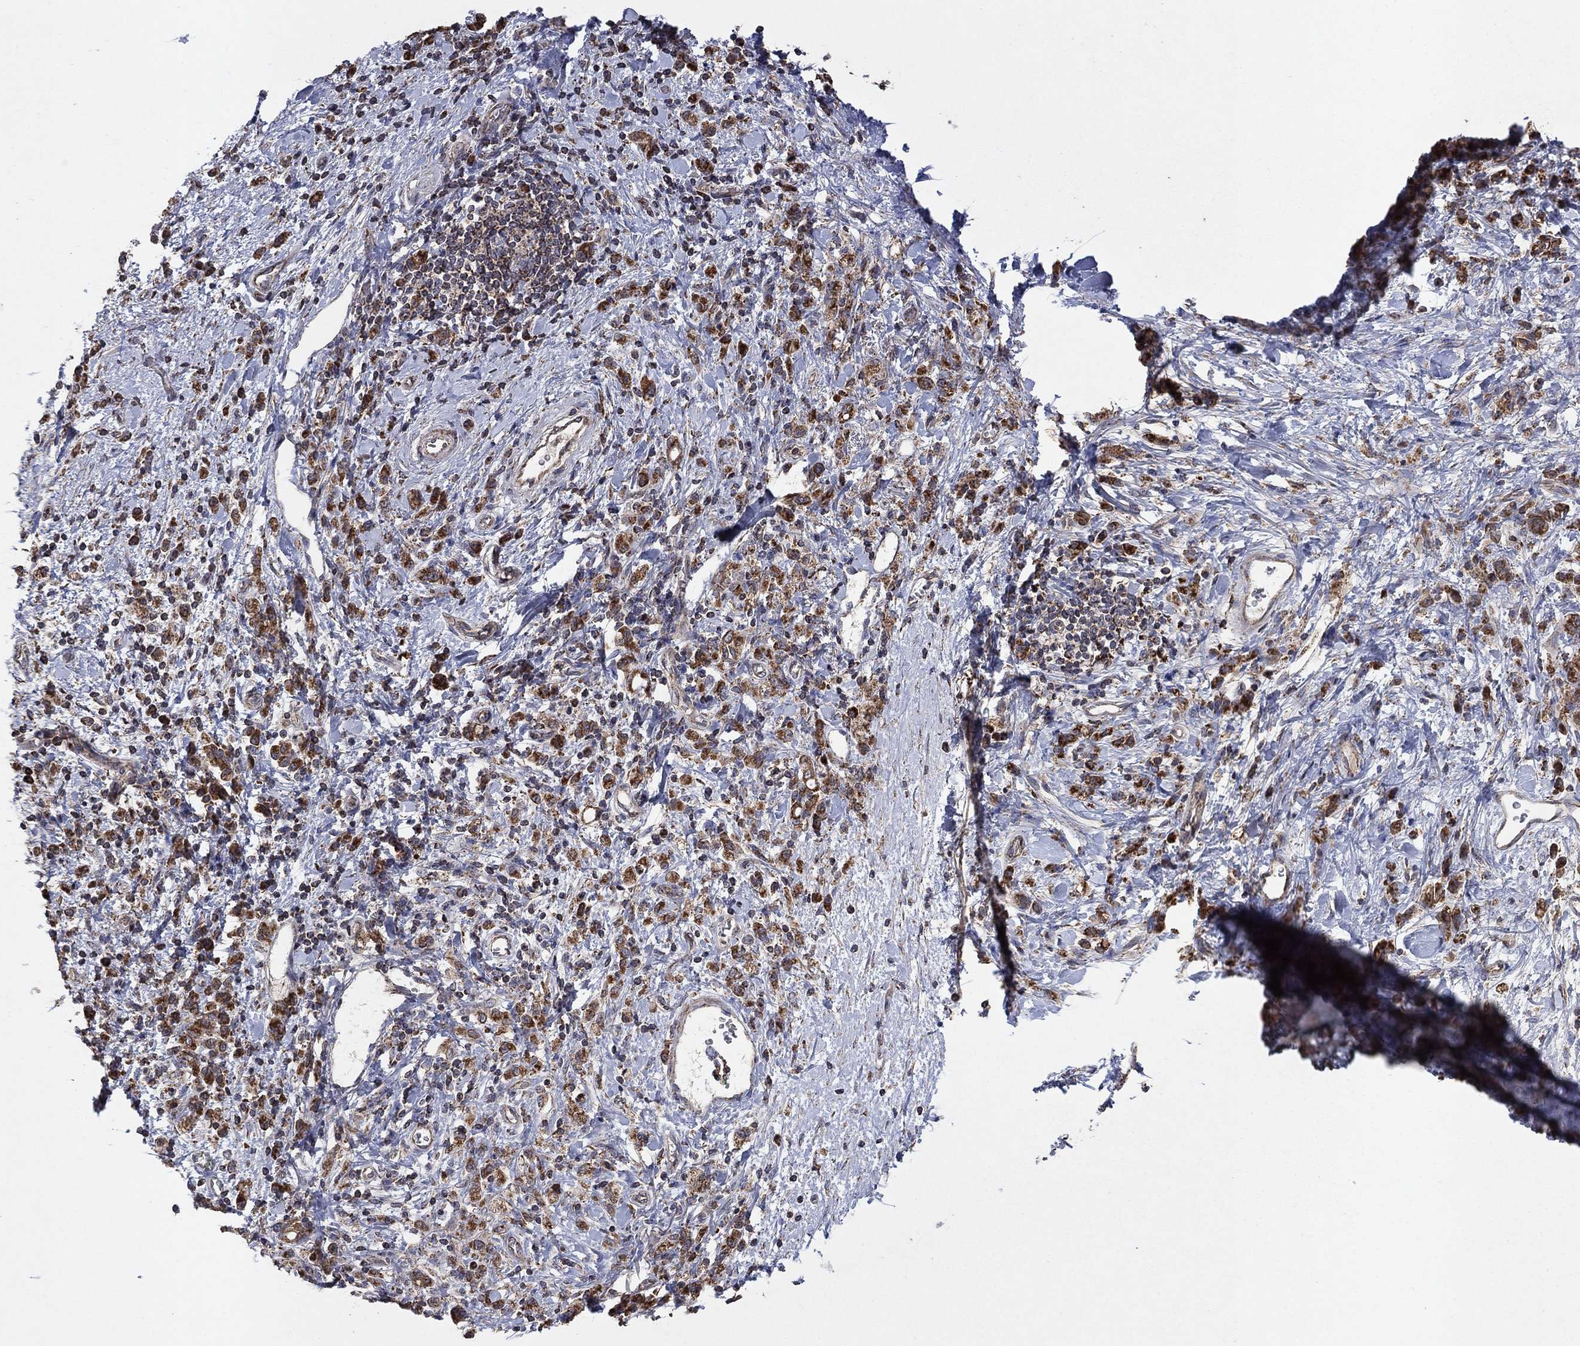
{"staining": {"intensity": "strong", "quantity": ">75%", "location": "cytoplasmic/membranous"}, "tissue": "stomach cancer", "cell_type": "Tumor cells", "image_type": "cancer", "snomed": [{"axis": "morphology", "description": "Adenocarcinoma, NOS"}, {"axis": "topography", "description": "Stomach"}], "caption": "Protein staining shows strong cytoplasmic/membranous positivity in approximately >75% of tumor cells in stomach adenocarcinoma.", "gene": "DPH1", "patient": {"sex": "male", "age": 77}}